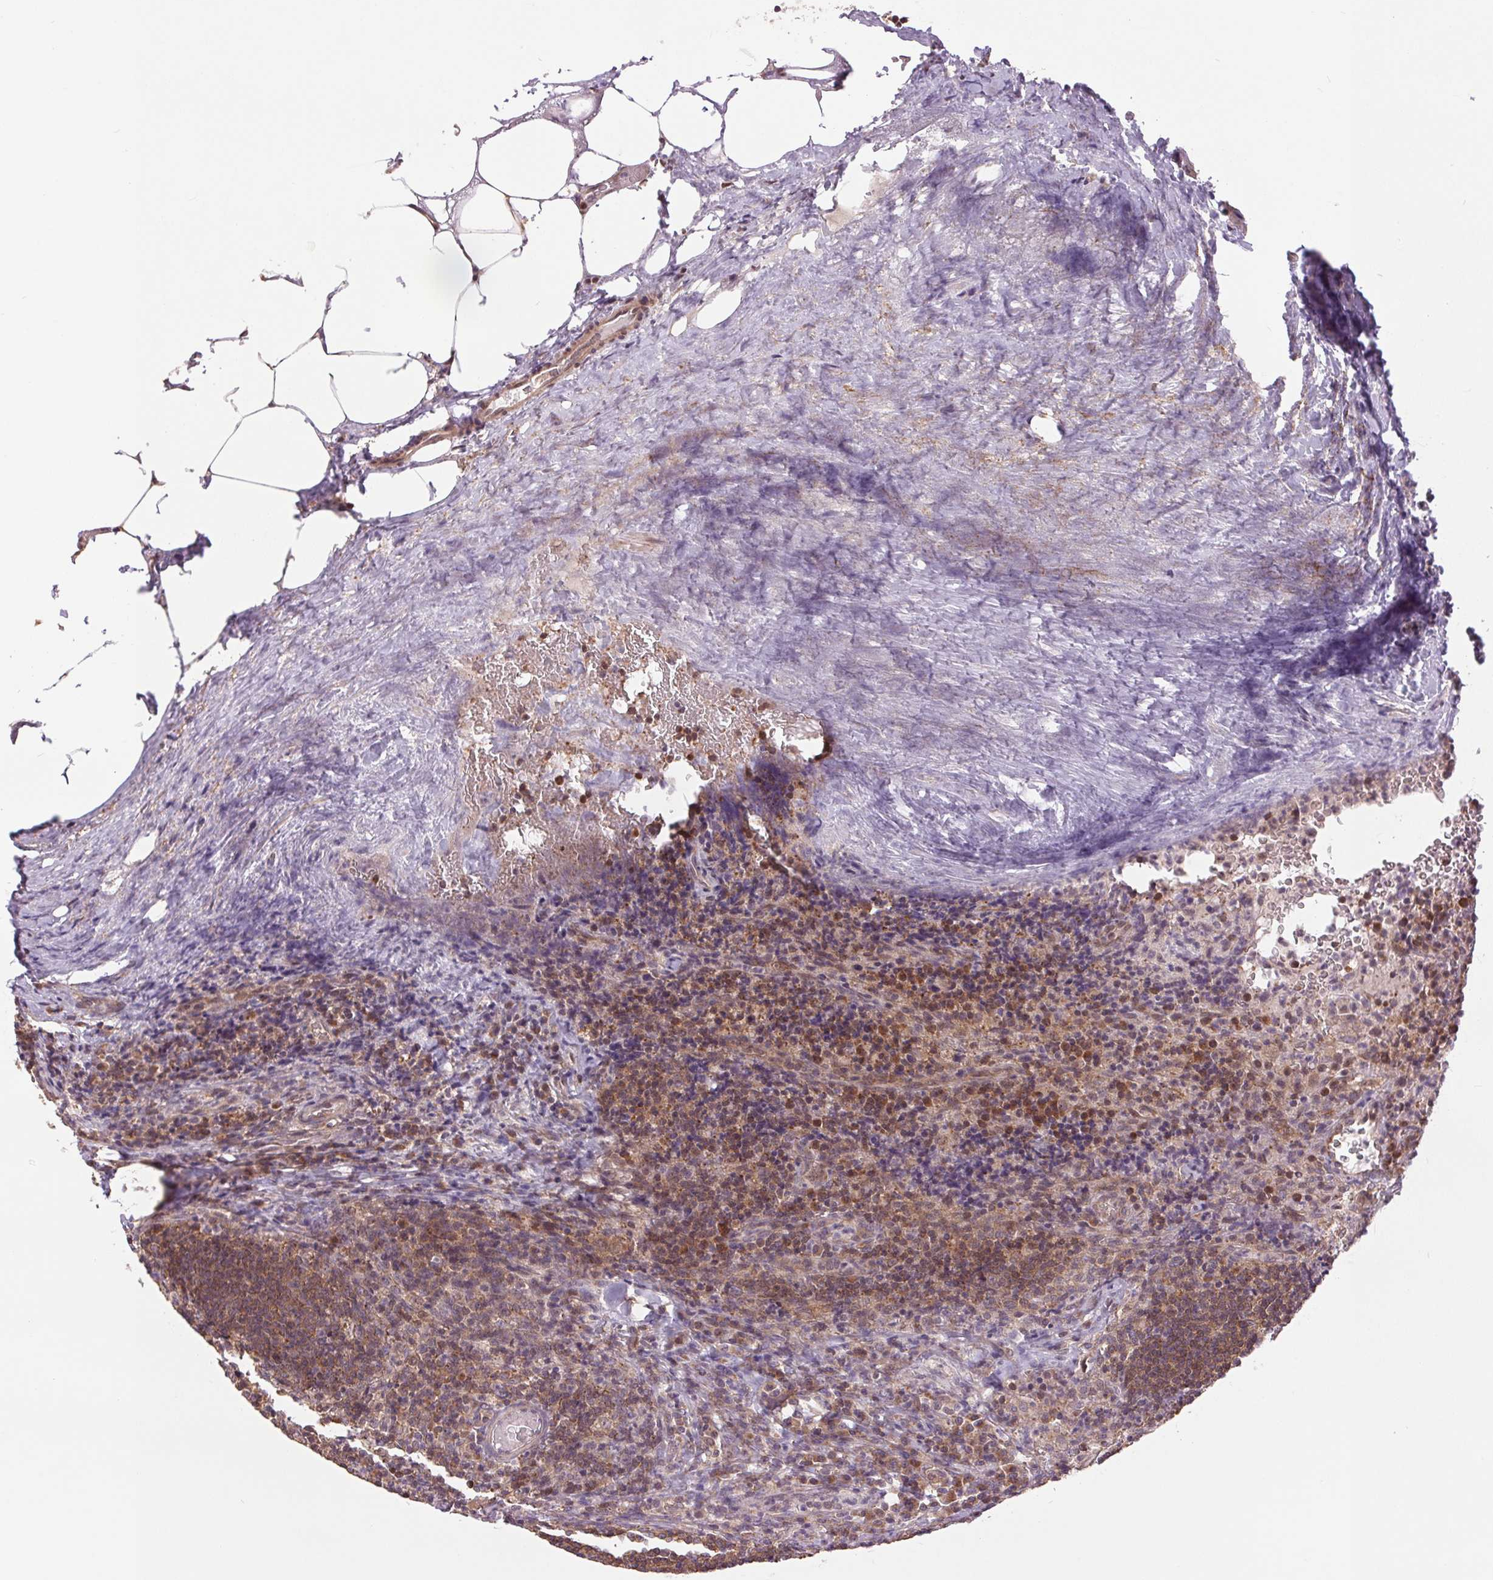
{"staining": {"intensity": "negative", "quantity": "none", "location": "none"}, "tissue": "lymph node", "cell_type": "Germinal center cells", "image_type": "normal", "snomed": [{"axis": "morphology", "description": "Normal tissue, NOS"}, {"axis": "topography", "description": "Lymph node"}], "caption": "Micrograph shows no protein staining in germinal center cells of benign lymph node. Brightfield microscopy of immunohistochemistry stained with DAB (3,3'-diaminobenzidine) (brown) and hematoxylin (blue), captured at high magnification.", "gene": "BTF3L4", "patient": {"sex": "male", "age": 67}}